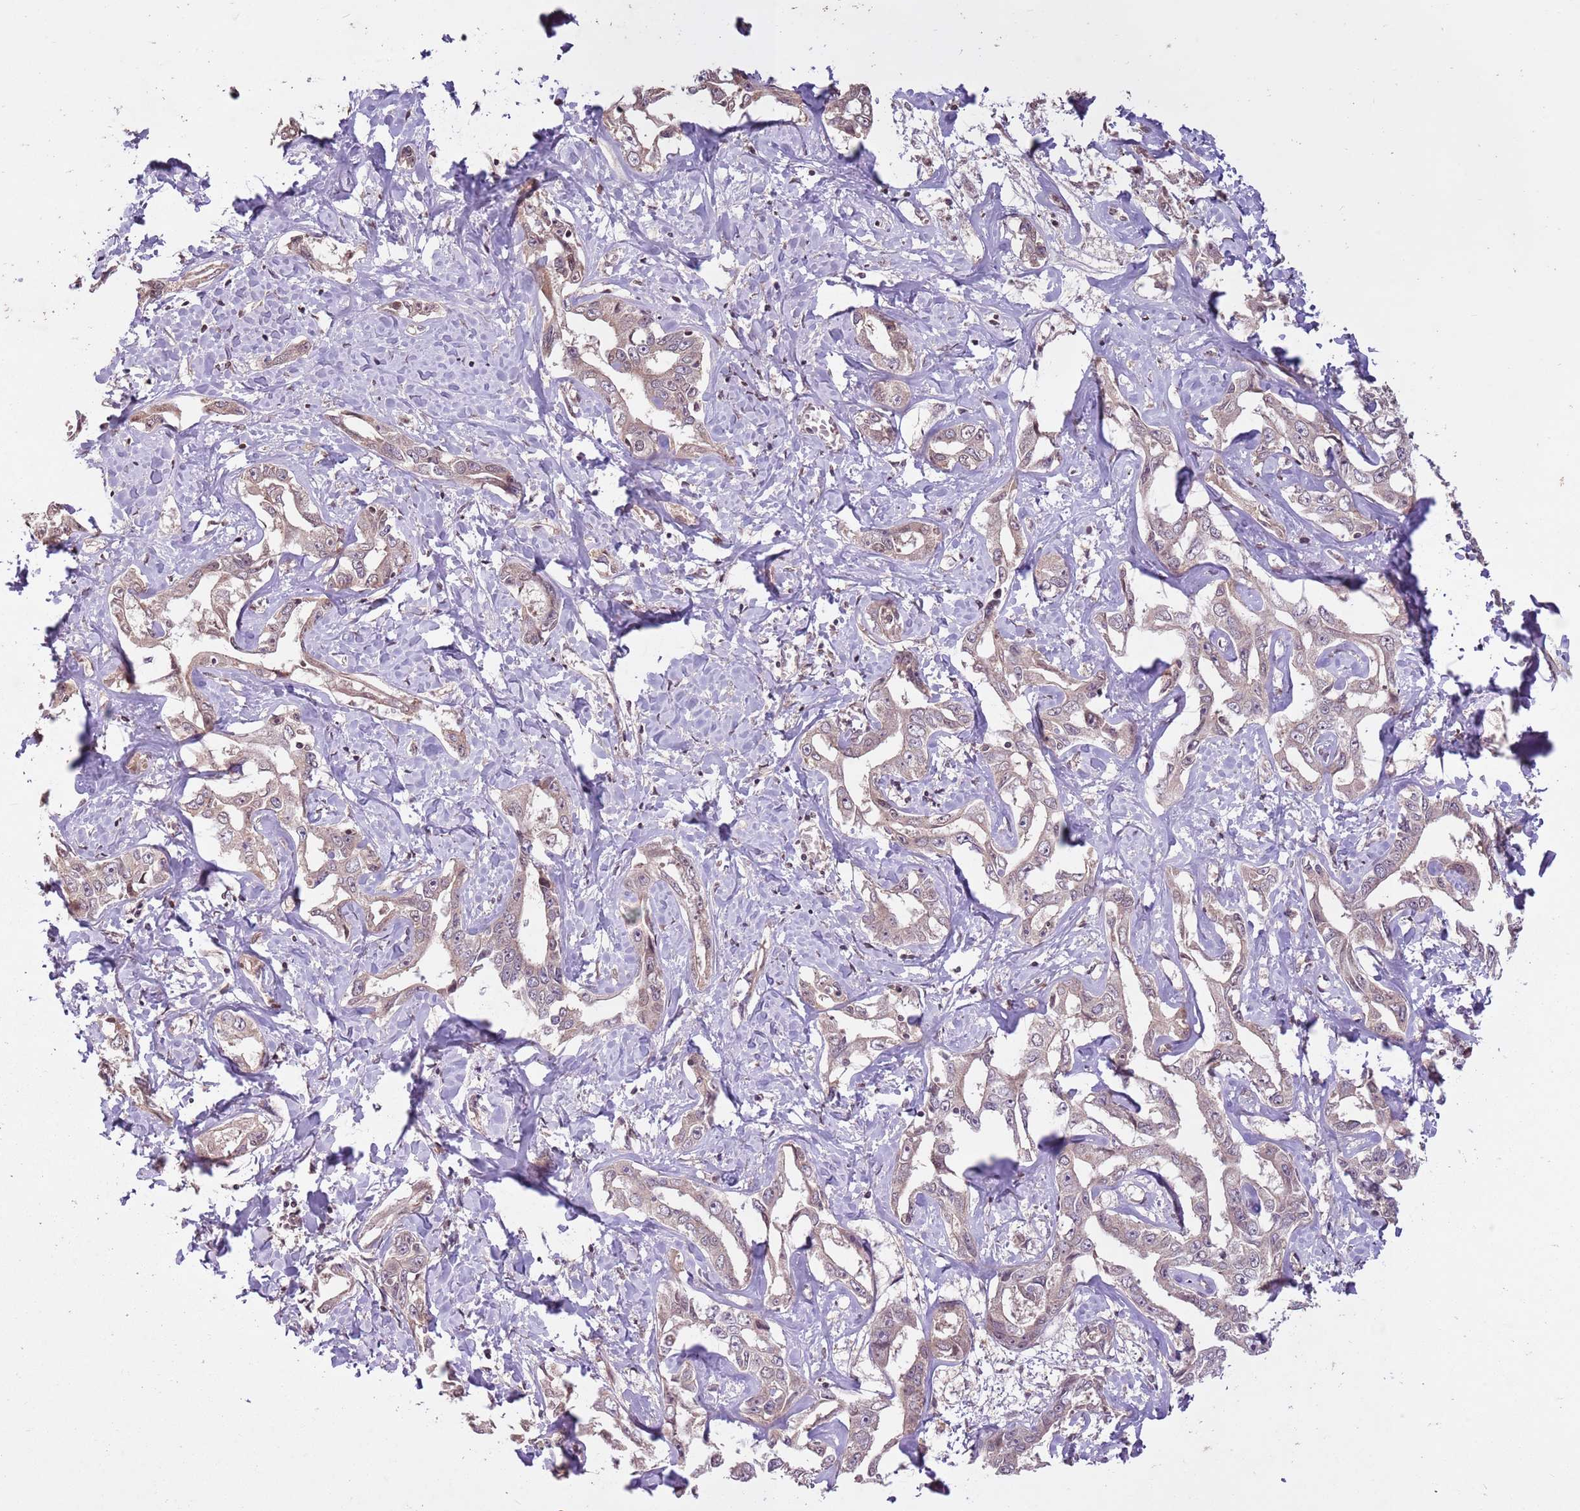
{"staining": {"intensity": "weak", "quantity": ">75%", "location": "cytoplasmic/membranous"}, "tissue": "liver cancer", "cell_type": "Tumor cells", "image_type": "cancer", "snomed": [{"axis": "morphology", "description": "Cholangiocarcinoma"}, {"axis": "topography", "description": "Liver"}], "caption": "This histopathology image displays immunohistochemistry staining of liver cancer (cholangiocarcinoma), with low weak cytoplasmic/membranous expression in approximately >75% of tumor cells.", "gene": "CAPN9", "patient": {"sex": "male", "age": 59}}